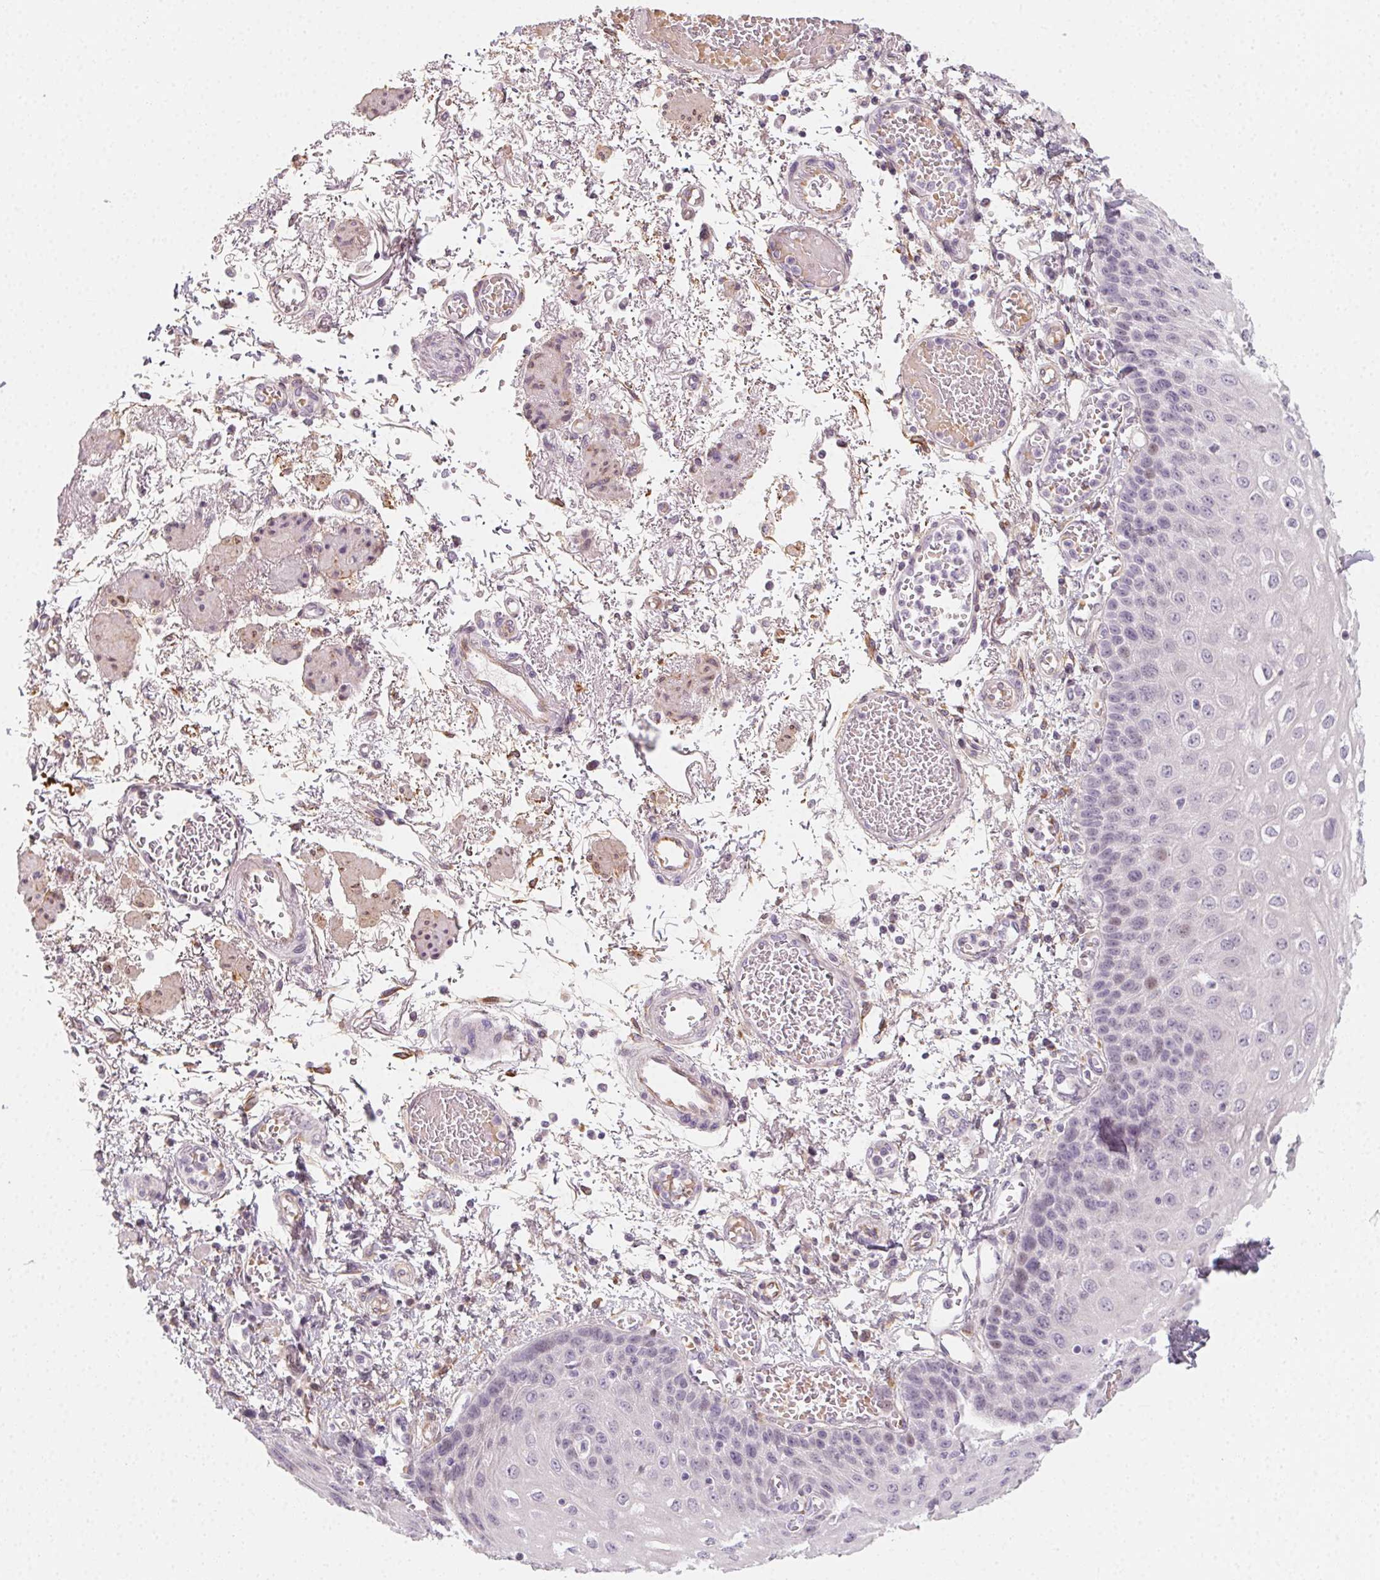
{"staining": {"intensity": "negative", "quantity": "none", "location": "none"}, "tissue": "esophagus", "cell_type": "Squamous epithelial cells", "image_type": "normal", "snomed": [{"axis": "morphology", "description": "Normal tissue, NOS"}, {"axis": "morphology", "description": "Adenocarcinoma, NOS"}, {"axis": "topography", "description": "Esophagus"}], "caption": "Immunohistochemistry image of normal esophagus stained for a protein (brown), which displays no staining in squamous epithelial cells.", "gene": "CCDC96", "patient": {"sex": "male", "age": 81}}